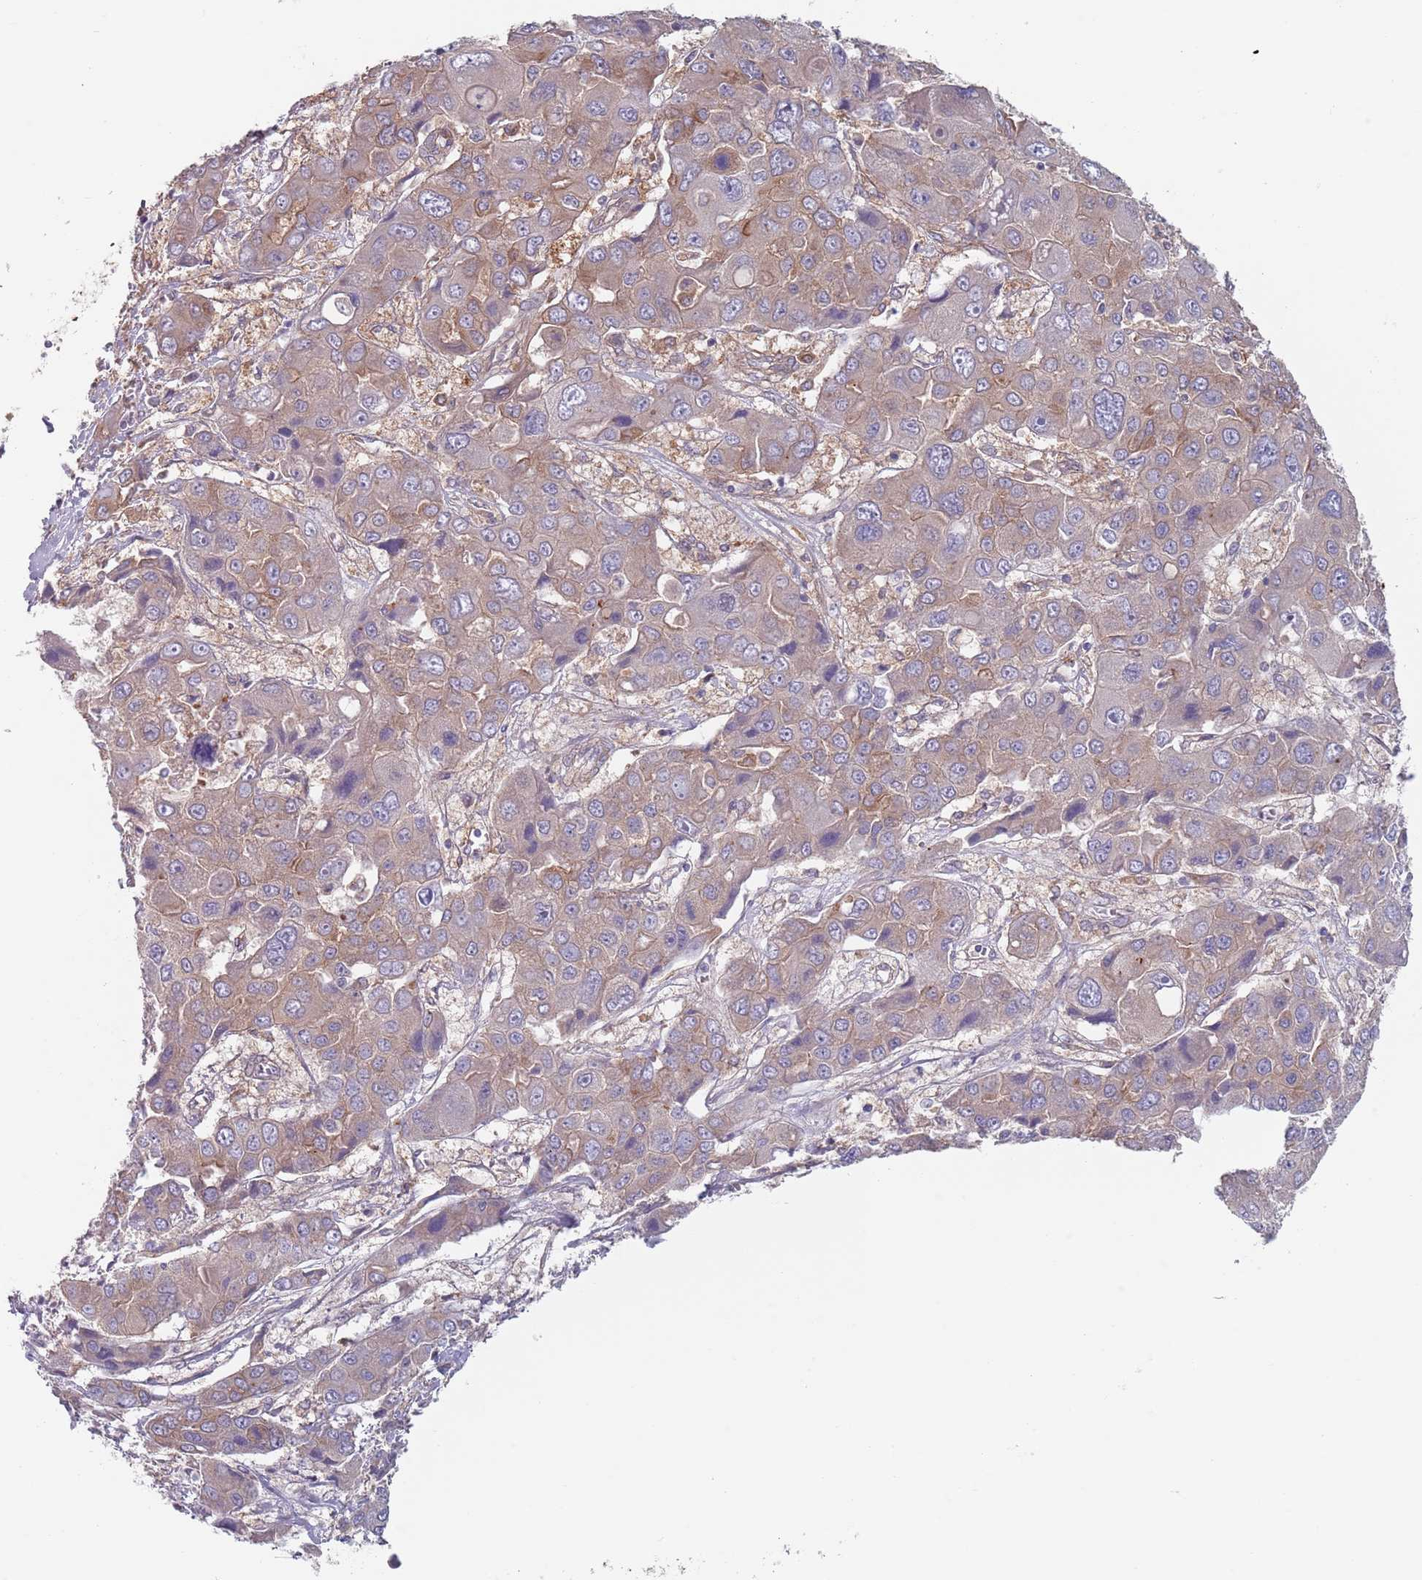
{"staining": {"intensity": "weak", "quantity": ">75%", "location": "cytoplasmic/membranous"}, "tissue": "liver cancer", "cell_type": "Tumor cells", "image_type": "cancer", "snomed": [{"axis": "morphology", "description": "Cholangiocarcinoma"}, {"axis": "topography", "description": "Liver"}], "caption": "Tumor cells exhibit low levels of weak cytoplasmic/membranous staining in about >75% of cells in cholangiocarcinoma (liver).", "gene": "APPL2", "patient": {"sex": "male", "age": 67}}